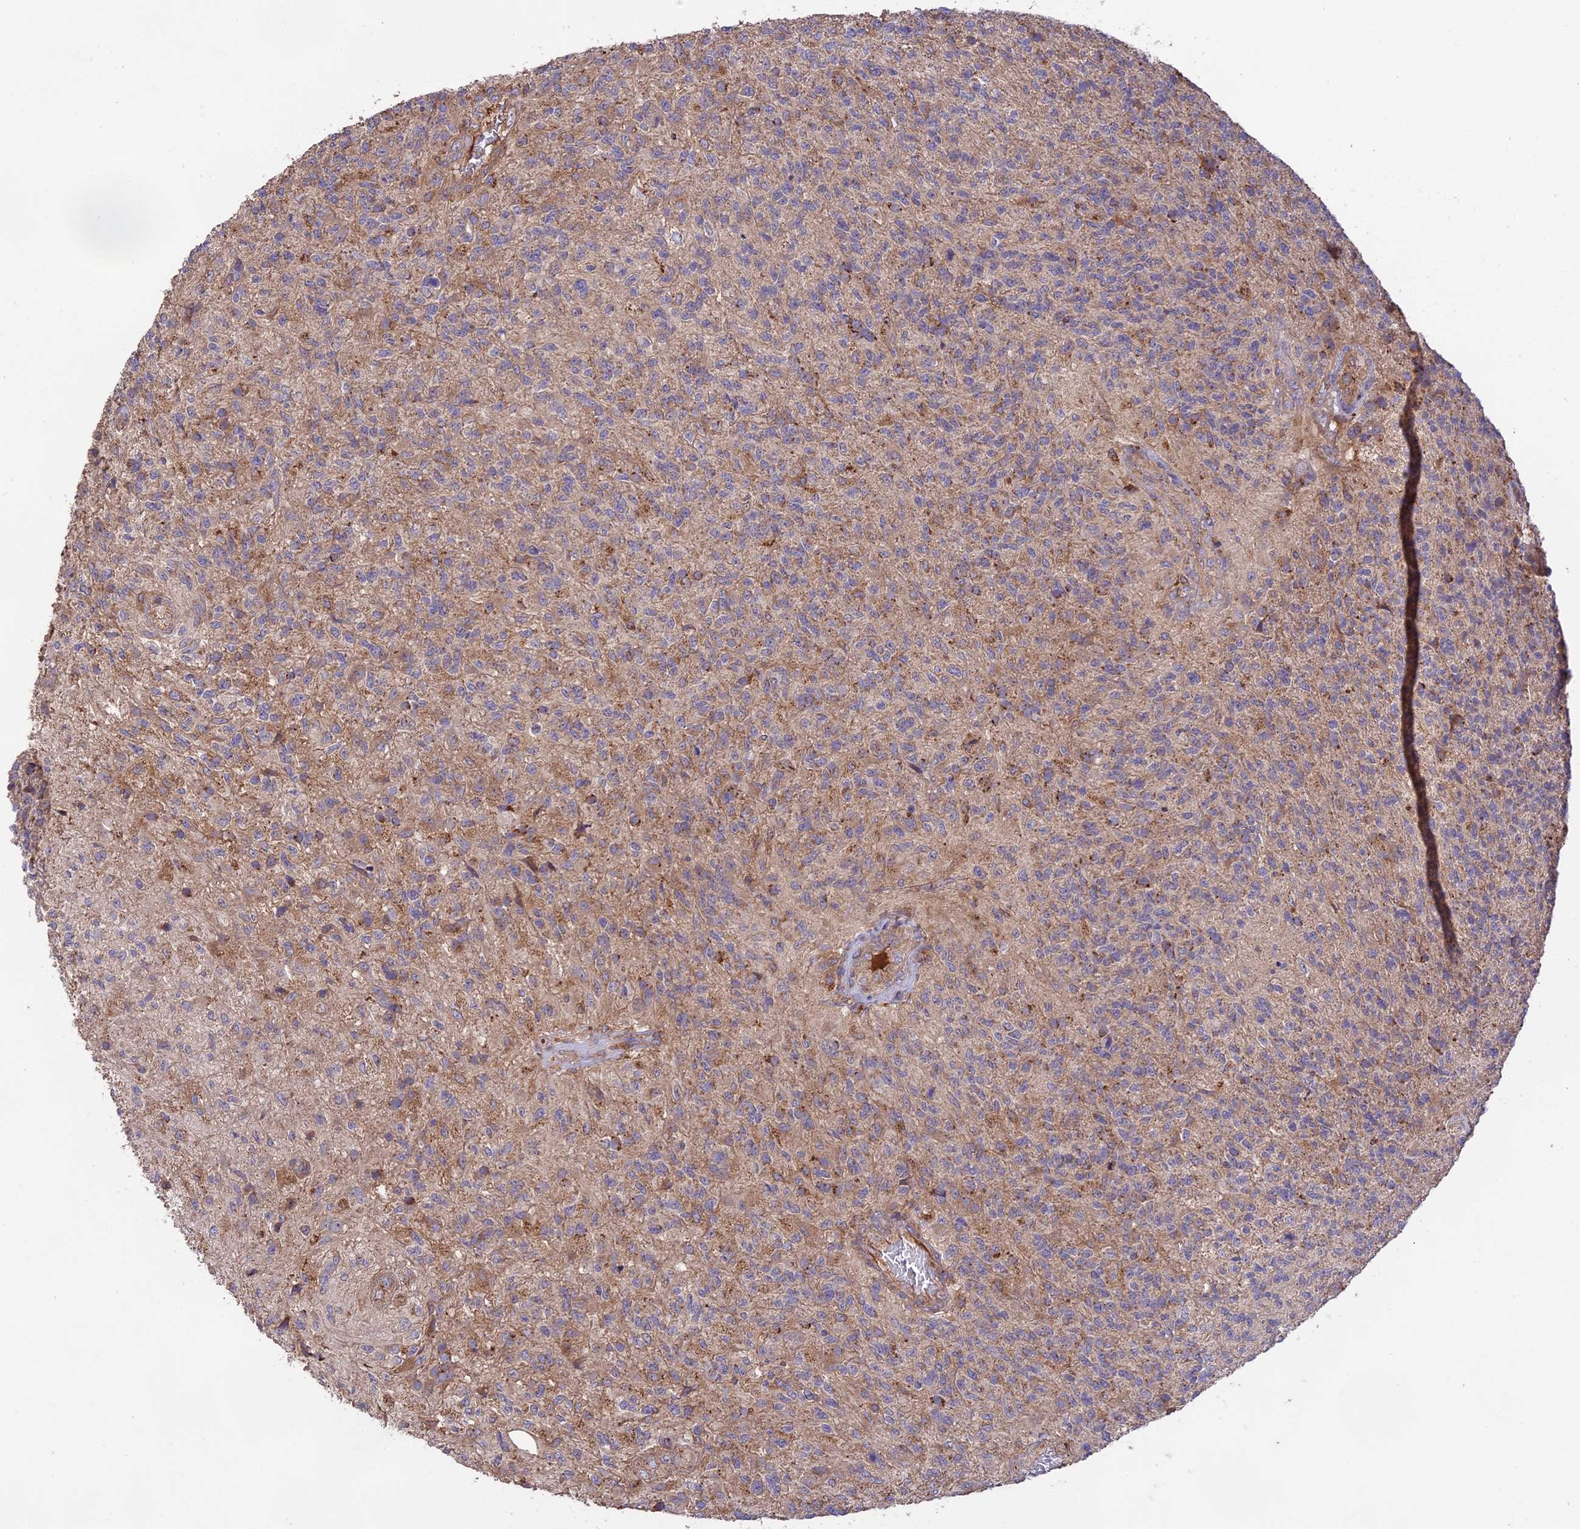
{"staining": {"intensity": "weak", "quantity": "25%-75%", "location": "cytoplasmic/membranous"}, "tissue": "glioma", "cell_type": "Tumor cells", "image_type": "cancer", "snomed": [{"axis": "morphology", "description": "Glioma, malignant, High grade"}, {"axis": "topography", "description": "Brain"}], "caption": "A high-resolution micrograph shows immunohistochemistry (IHC) staining of glioma, which shows weak cytoplasmic/membranous expression in approximately 25%-75% of tumor cells.", "gene": "NUDT8", "patient": {"sex": "male", "age": 56}}